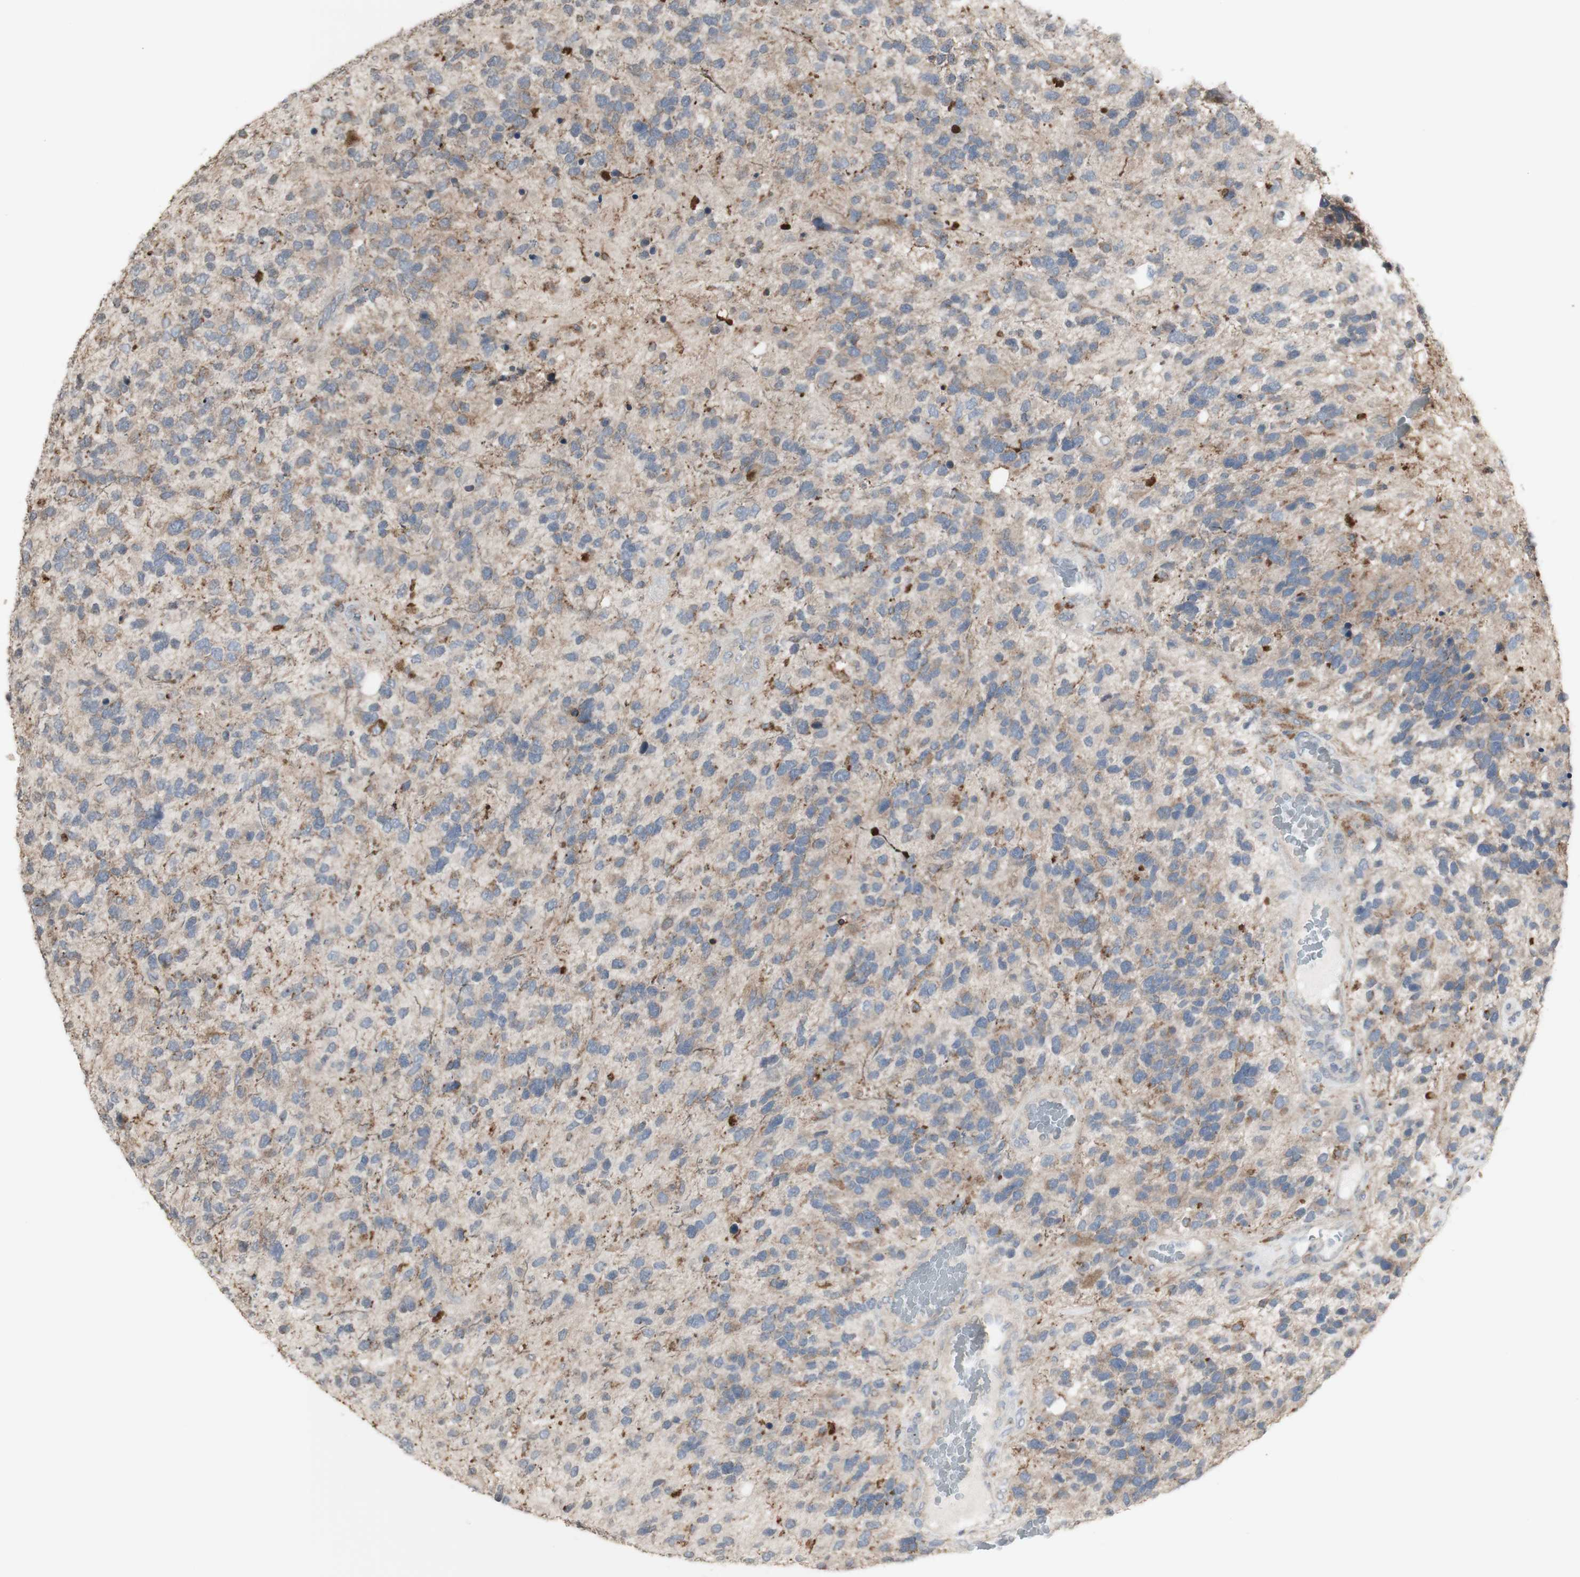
{"staining": {"intensity": "negative", "quantity": "none", "location": "none"}, "tissue": "glioma", "cell_type": "Tumor cells", "image_type": "cancer", "snomed": [{"axis": "morphology", "description": "Glioma, malignant, High grade"}, {"axis": "topography", "description": "Brain"}], "caption": "This is a photomicrograph of immunohistochemistry (IHC) staining of glioma, which shows no staining in tumor cells. Nuclei are stained in blue.", "gene": "ATP6V1E1", "patient": {"sex": "female", "age": 58}}